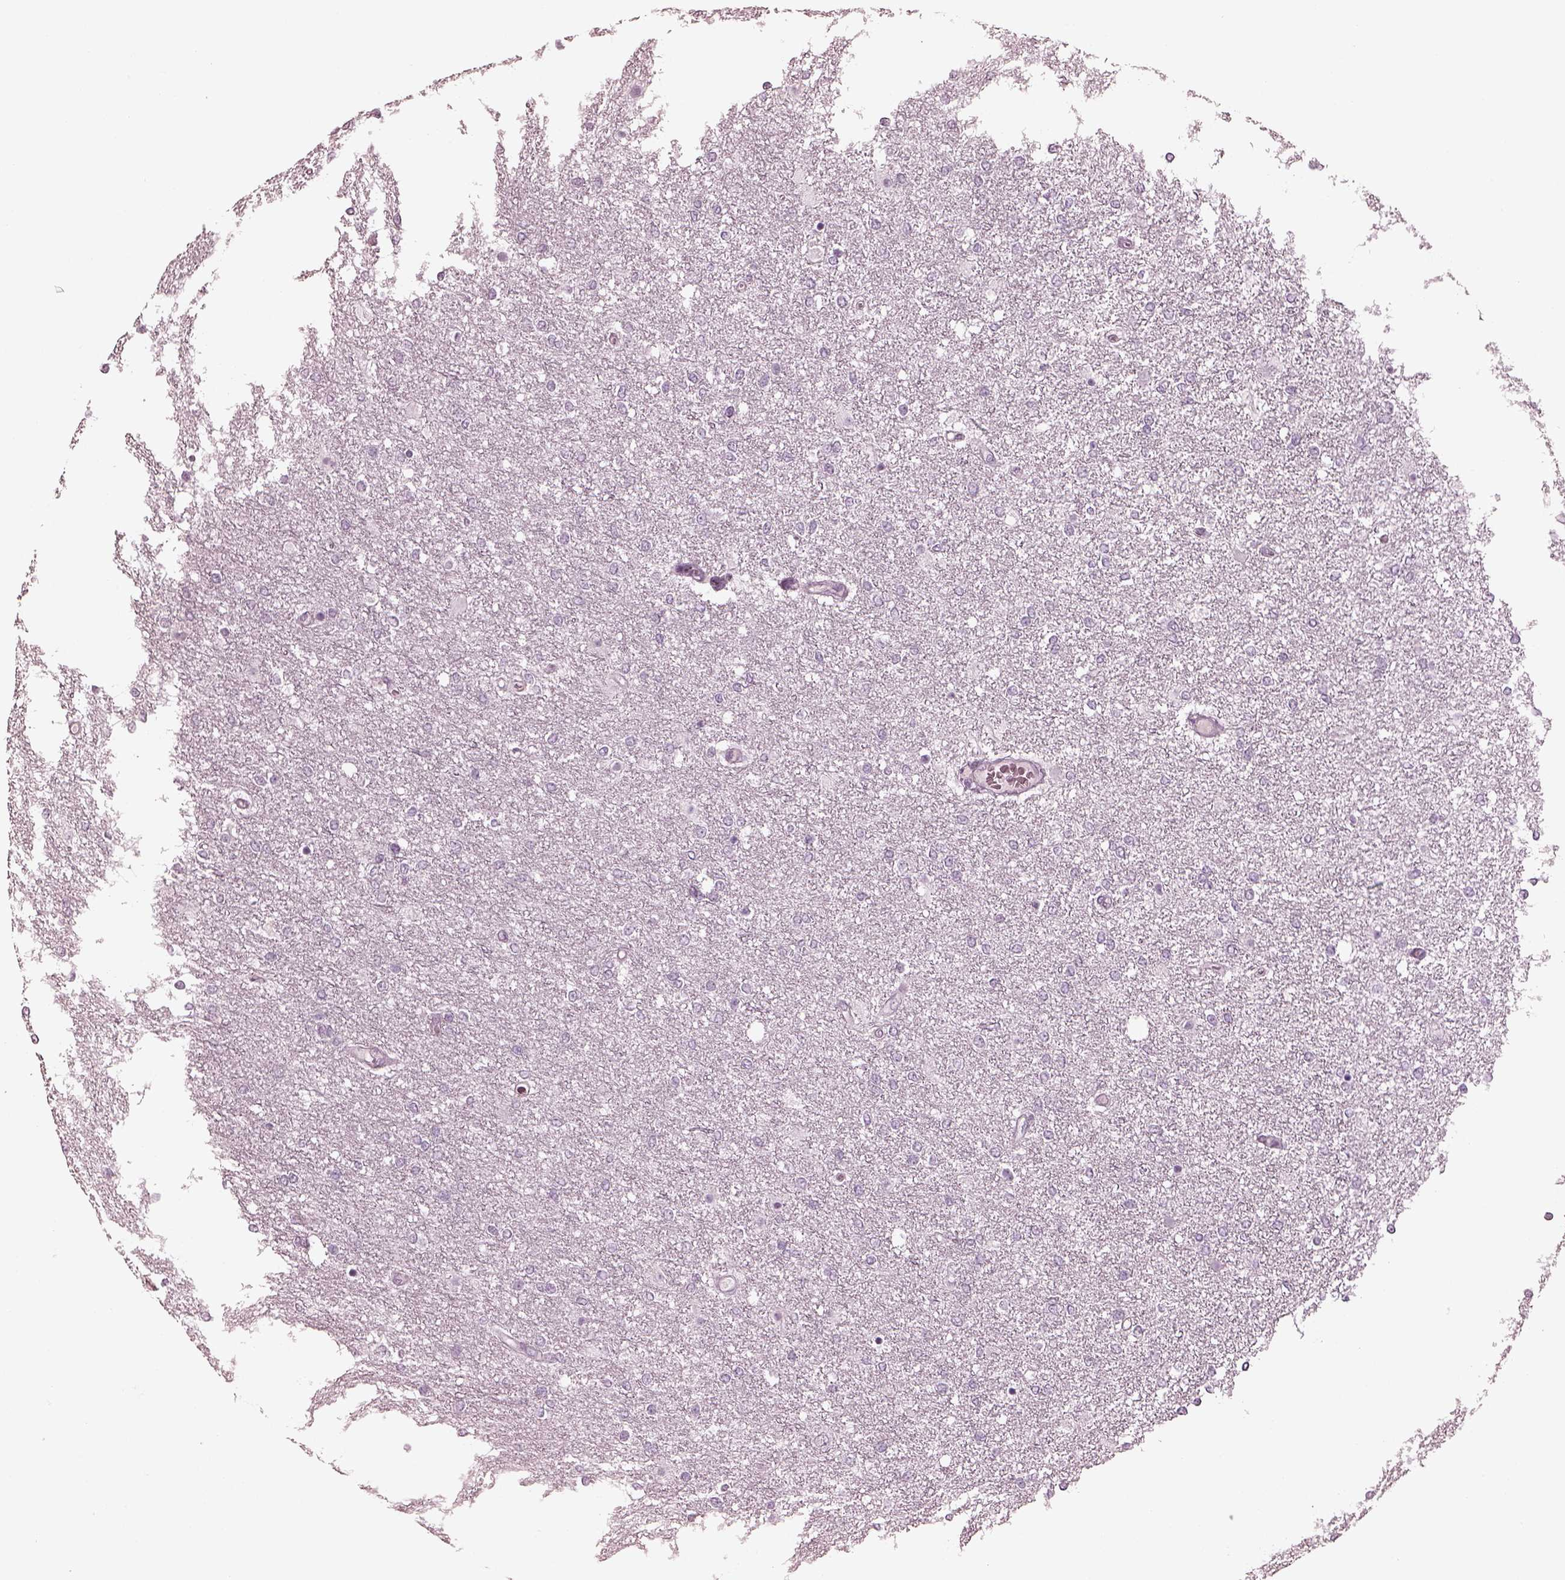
{"staining": {"intensity": "negative", "quantity": "none", "location": "none"}, "tissue": "glioma", "cell_type": "Tumor cells", "image_type": "cancer", "snomed": [{"axis": "morphology", "description": "Glioma, malignant, High grade"}, {"axis": "topography", "description": "Brain"}], "caption": "Photomicrograph shows no significant protein positivity in tumor cells of high-grade glioma (malignant).", "gene": "C2orf81", "patient": {"sex": "female", "age": 61}}